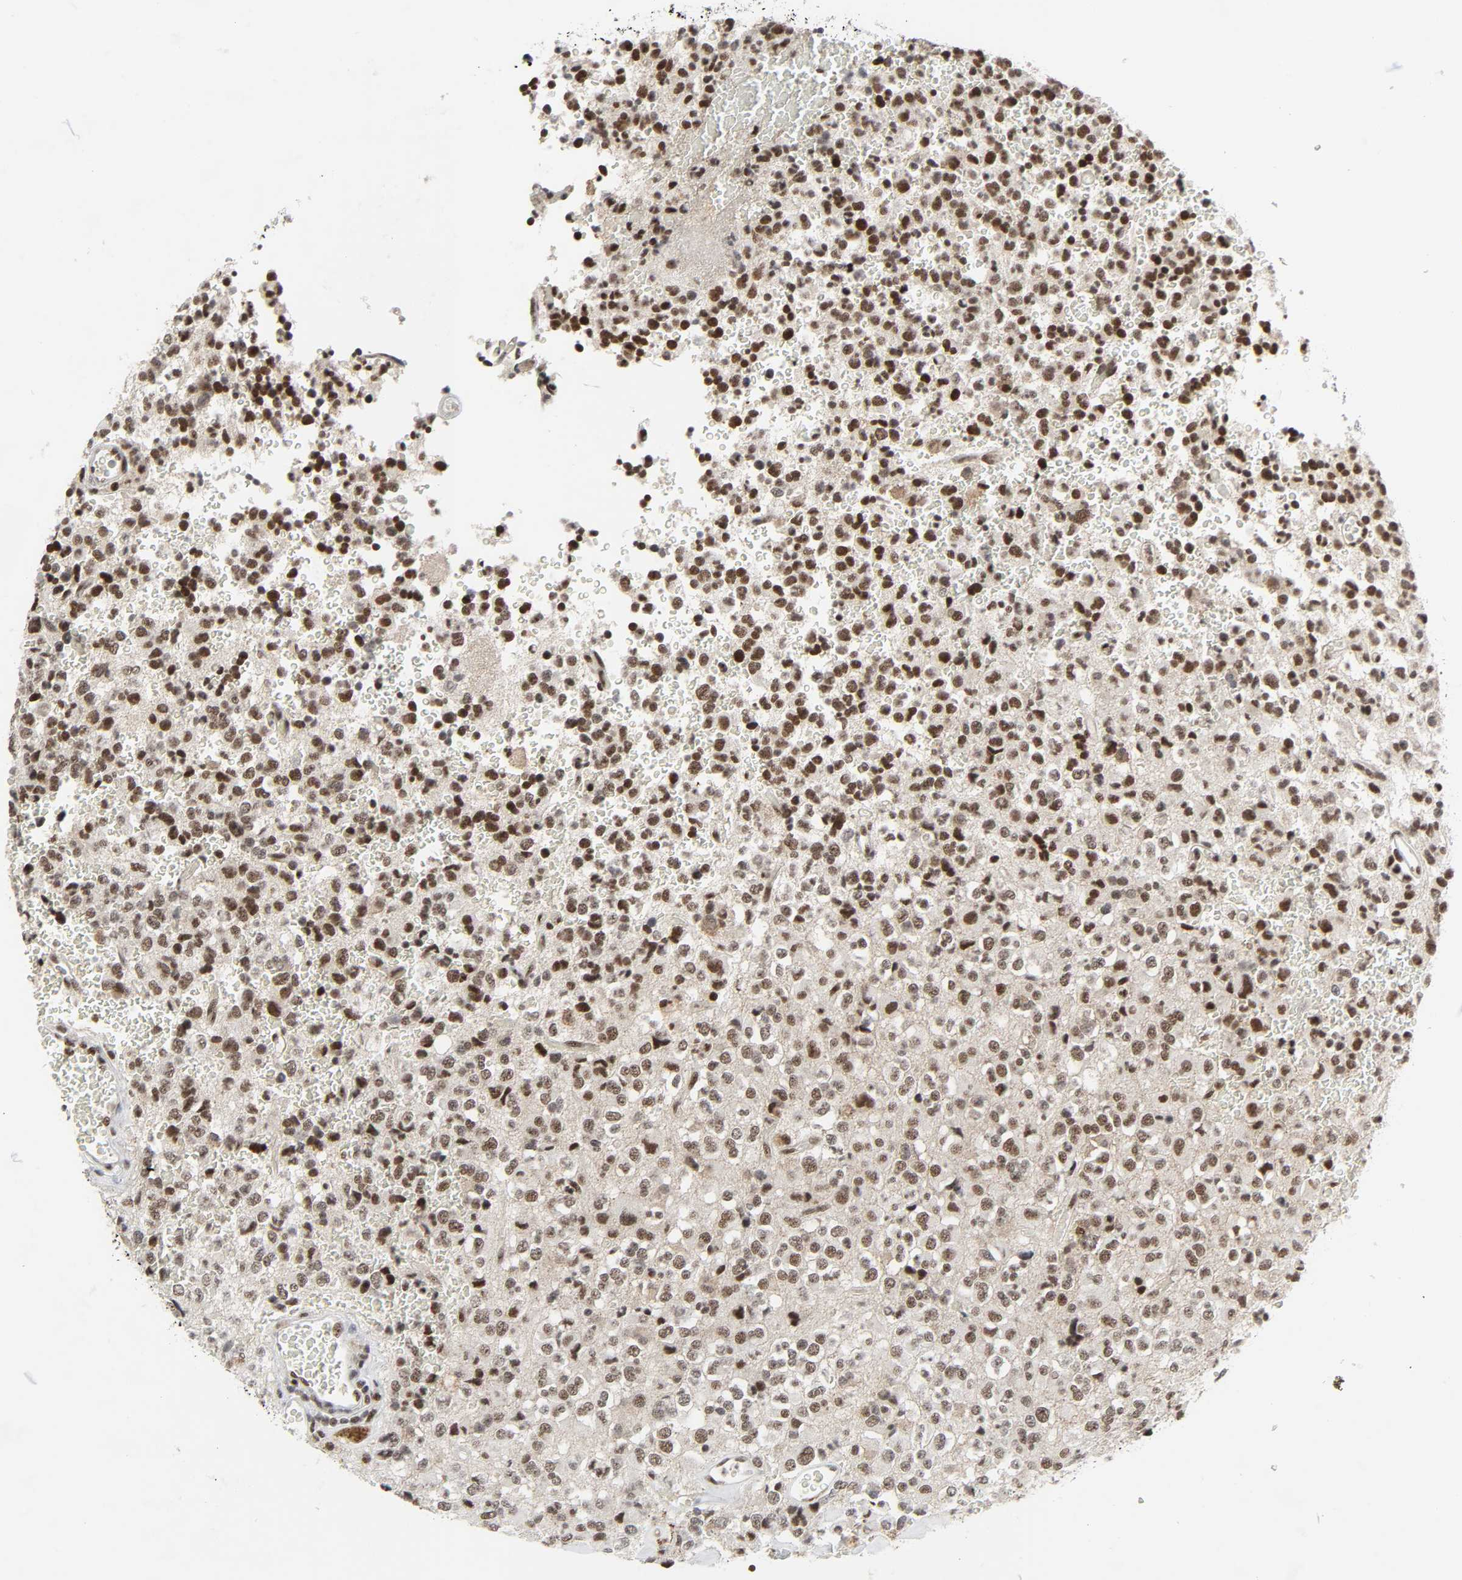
{"staining": {"intensity": "strong", "quantity": ">75%", "location": "nuclear"}, "tissue": "glioma", "cell_type": "Tumor cells", "image_type": "cancer", "snomed": [{"axis": "morphology", "description": "Glioma, malignant, High grade"}, {"axis": "topography", "description": "pancreas cauda"}], "caption": "Immunohistochemistry (IHC) of malignant glioma (high-grade) demonstrates high levels of strong nuclear expression in approximately >75% of tumor cells.", "gene": "CDK7", "patient": {"sex": "male", "age": 60}}